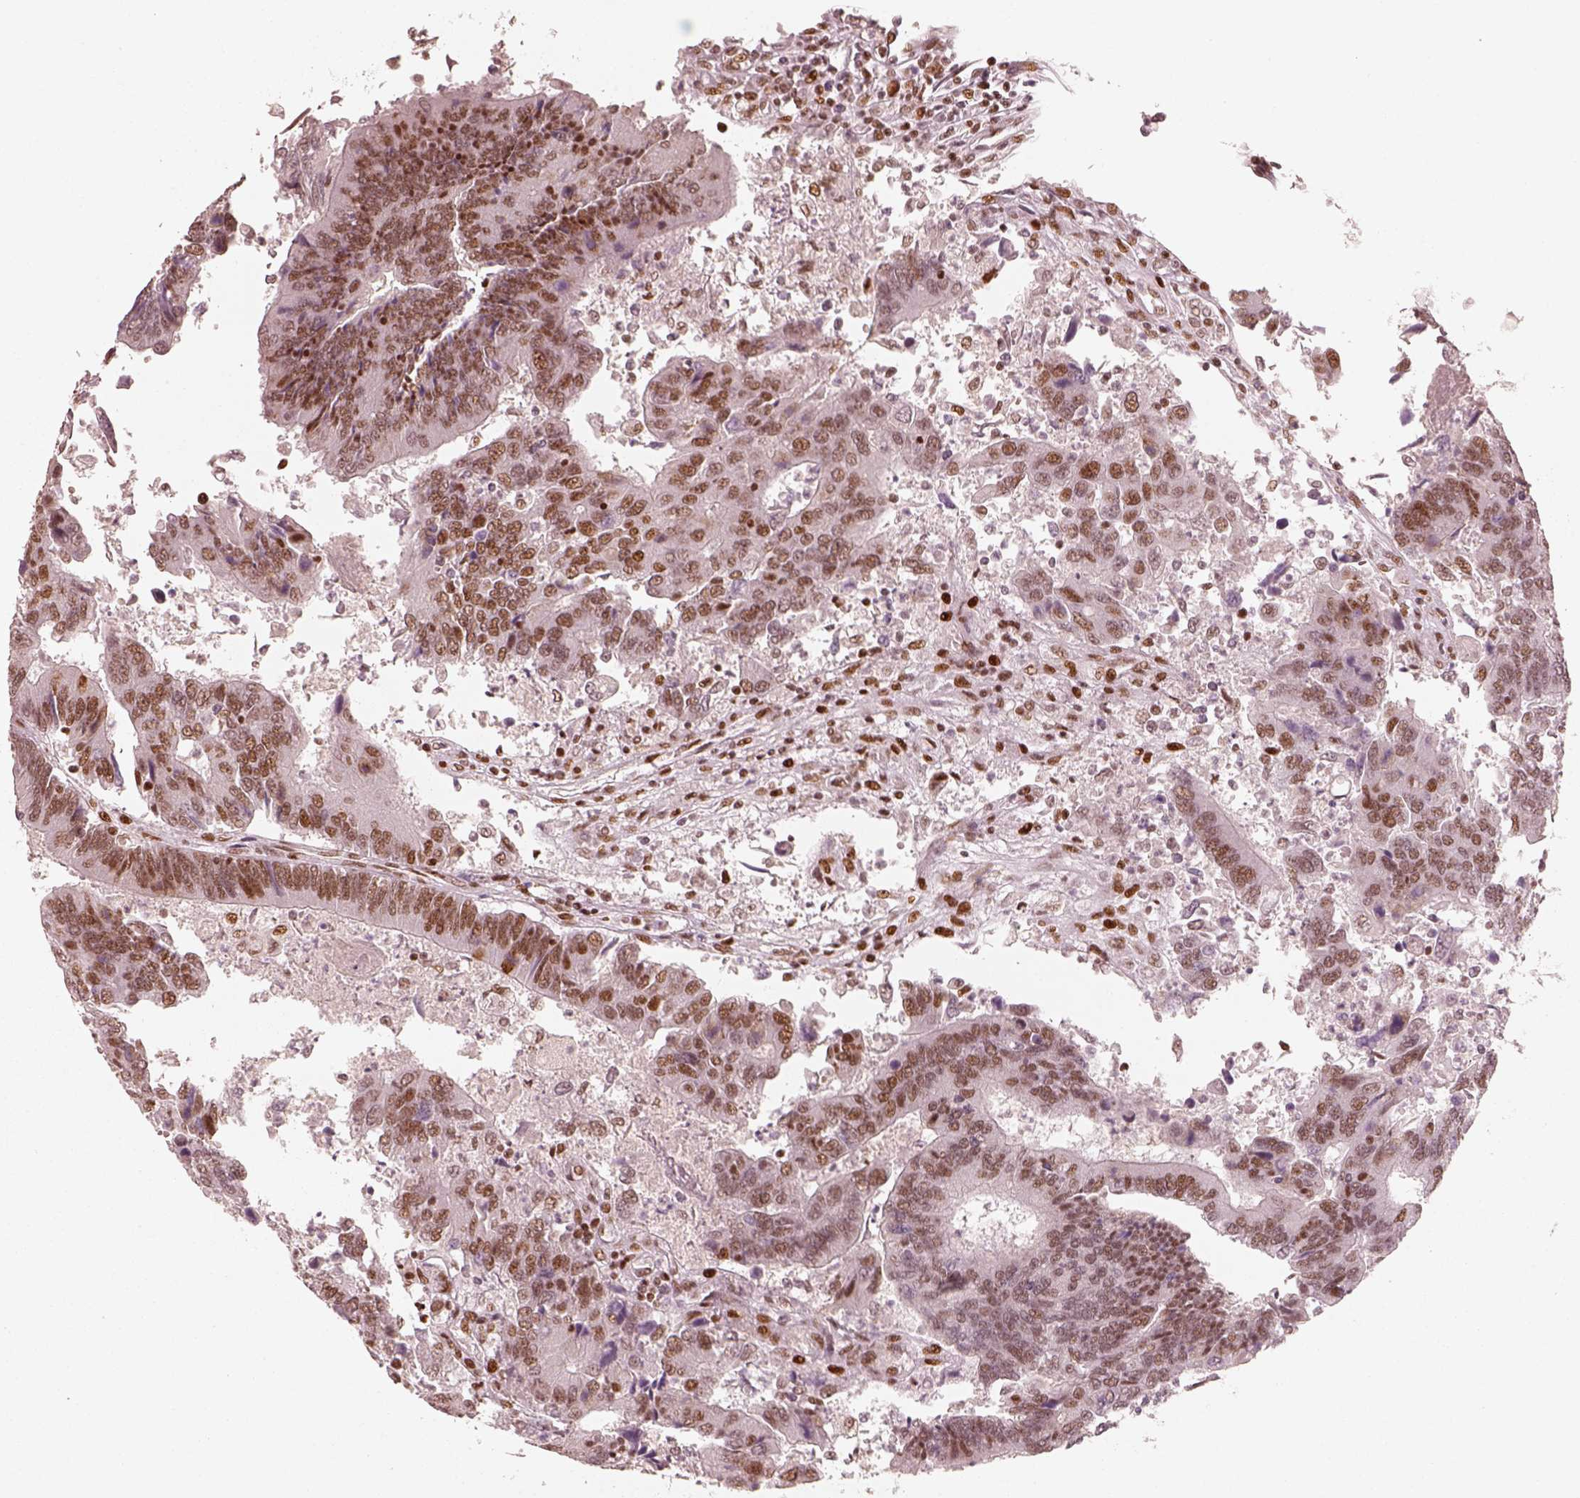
{"staining": {"intensity": "moderate", "quantity": ">75%", "location": "nuclear"}, "tissue": "colorectal cancer", "cell_type": "Tumor cells", "image_type": "cancer", "snomed": [{"axis": "morphology", "description": "Adenocarcinoma, NOS"}, {"axis": "topography", "description": "Colon"}], "caption": "Immunohistochemical staining of colorectal cancer exhibits medium levels of moderate nuclear expression in approximately >75% of tumor cells.", "gene": "HNRNPC", "patient": {"sex": "female", "age": 67}}